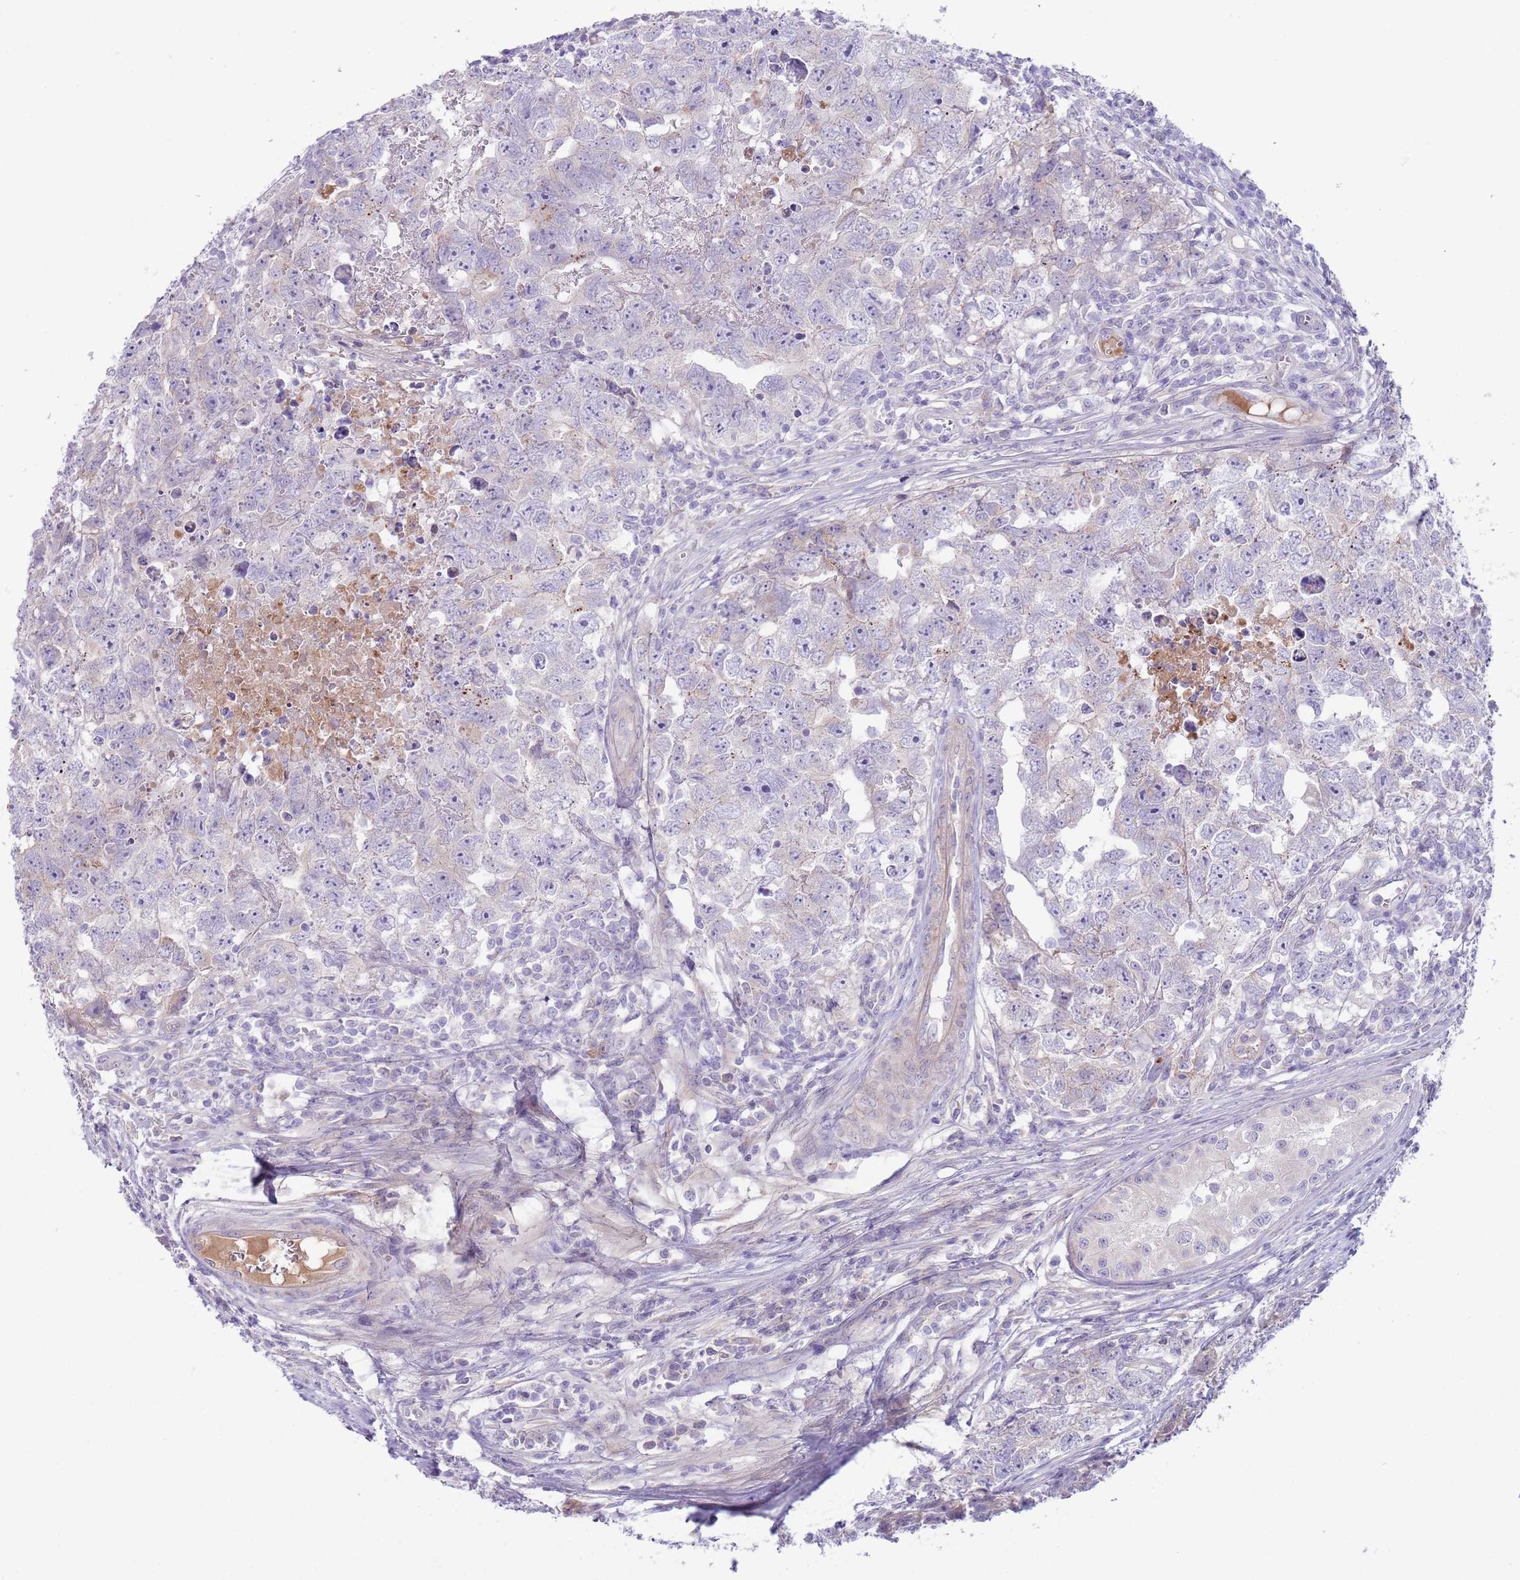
{"staining": {"intensity": "negative", "quantity": "none", "location": "none"}, "tissue": "testis cancer", "cell_type": "Tumor cells", "image_type": "cancer", "snomed": [{"axis": "morphology", "description": "Carcinoma, Embryonal, NOS"}, {"axis": "topography", "description": "Testis"}], "caption": "Human embryonal carcinoma (testis) stained for a protein using IHC exhibits no expression in tumor cells.", "gene": "CFH", "patient": {"sex": "male", "age": 22}}